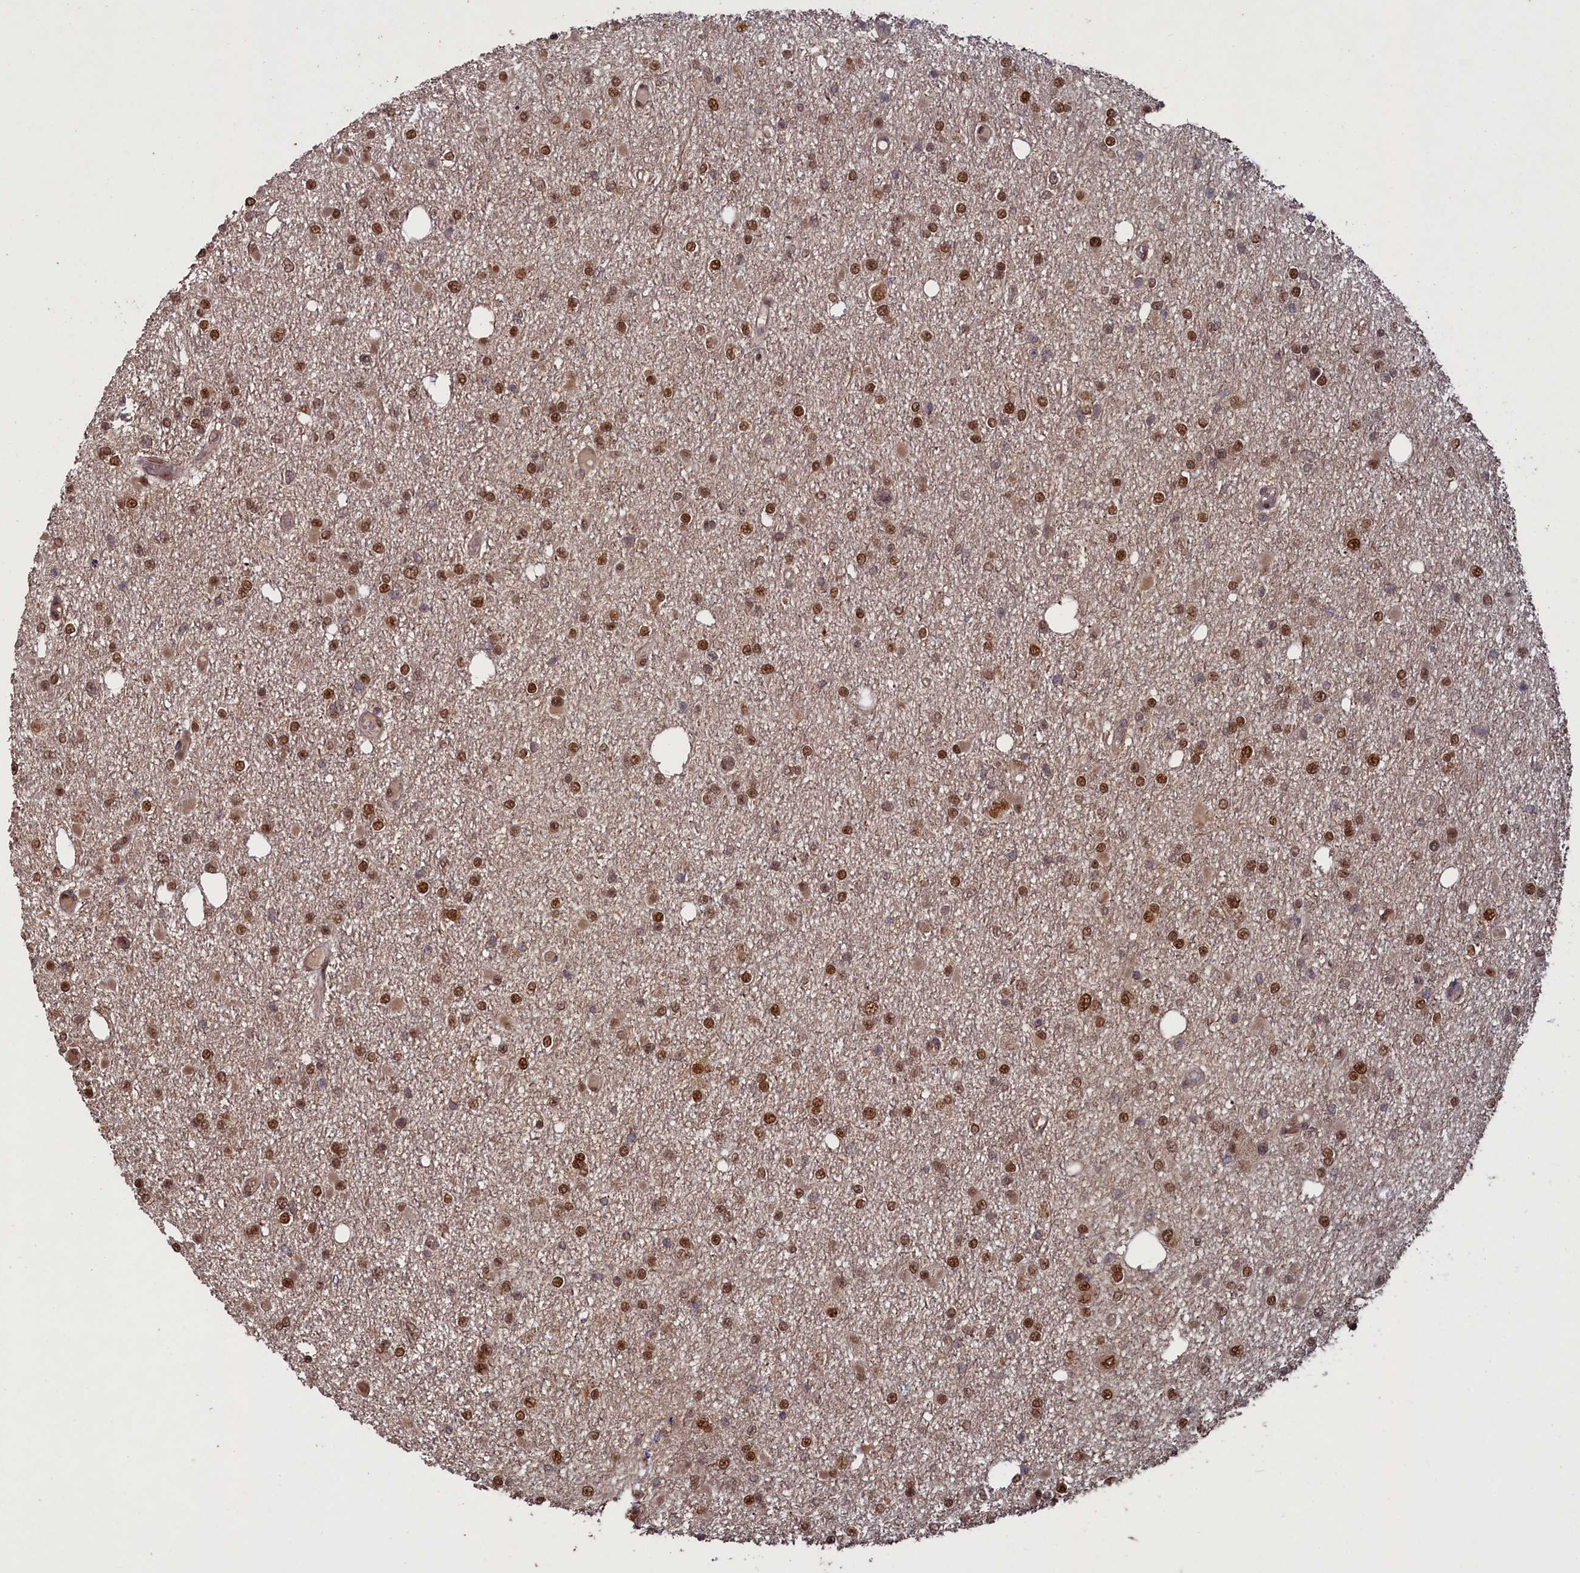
{"staining": {"intensity": "moderate", "quantity": ">75%", "location": "nuclear"}, "tissue": "glioma", "cell_type": "Tumor cells", "image_type": "cancer", "snomed": [{"axis": "morphology", "description": "Glioma, malignant, Low grade"}, {"axis": "topography", "description": "Brain"}], "caption": "Malignant low-grade glioma stained for a protein (brown) reveals moderate nuclear positive expression in about >75% of tumor cells.", "gene": "NAE1", "patient": {"sex": "female", "age": 22}}